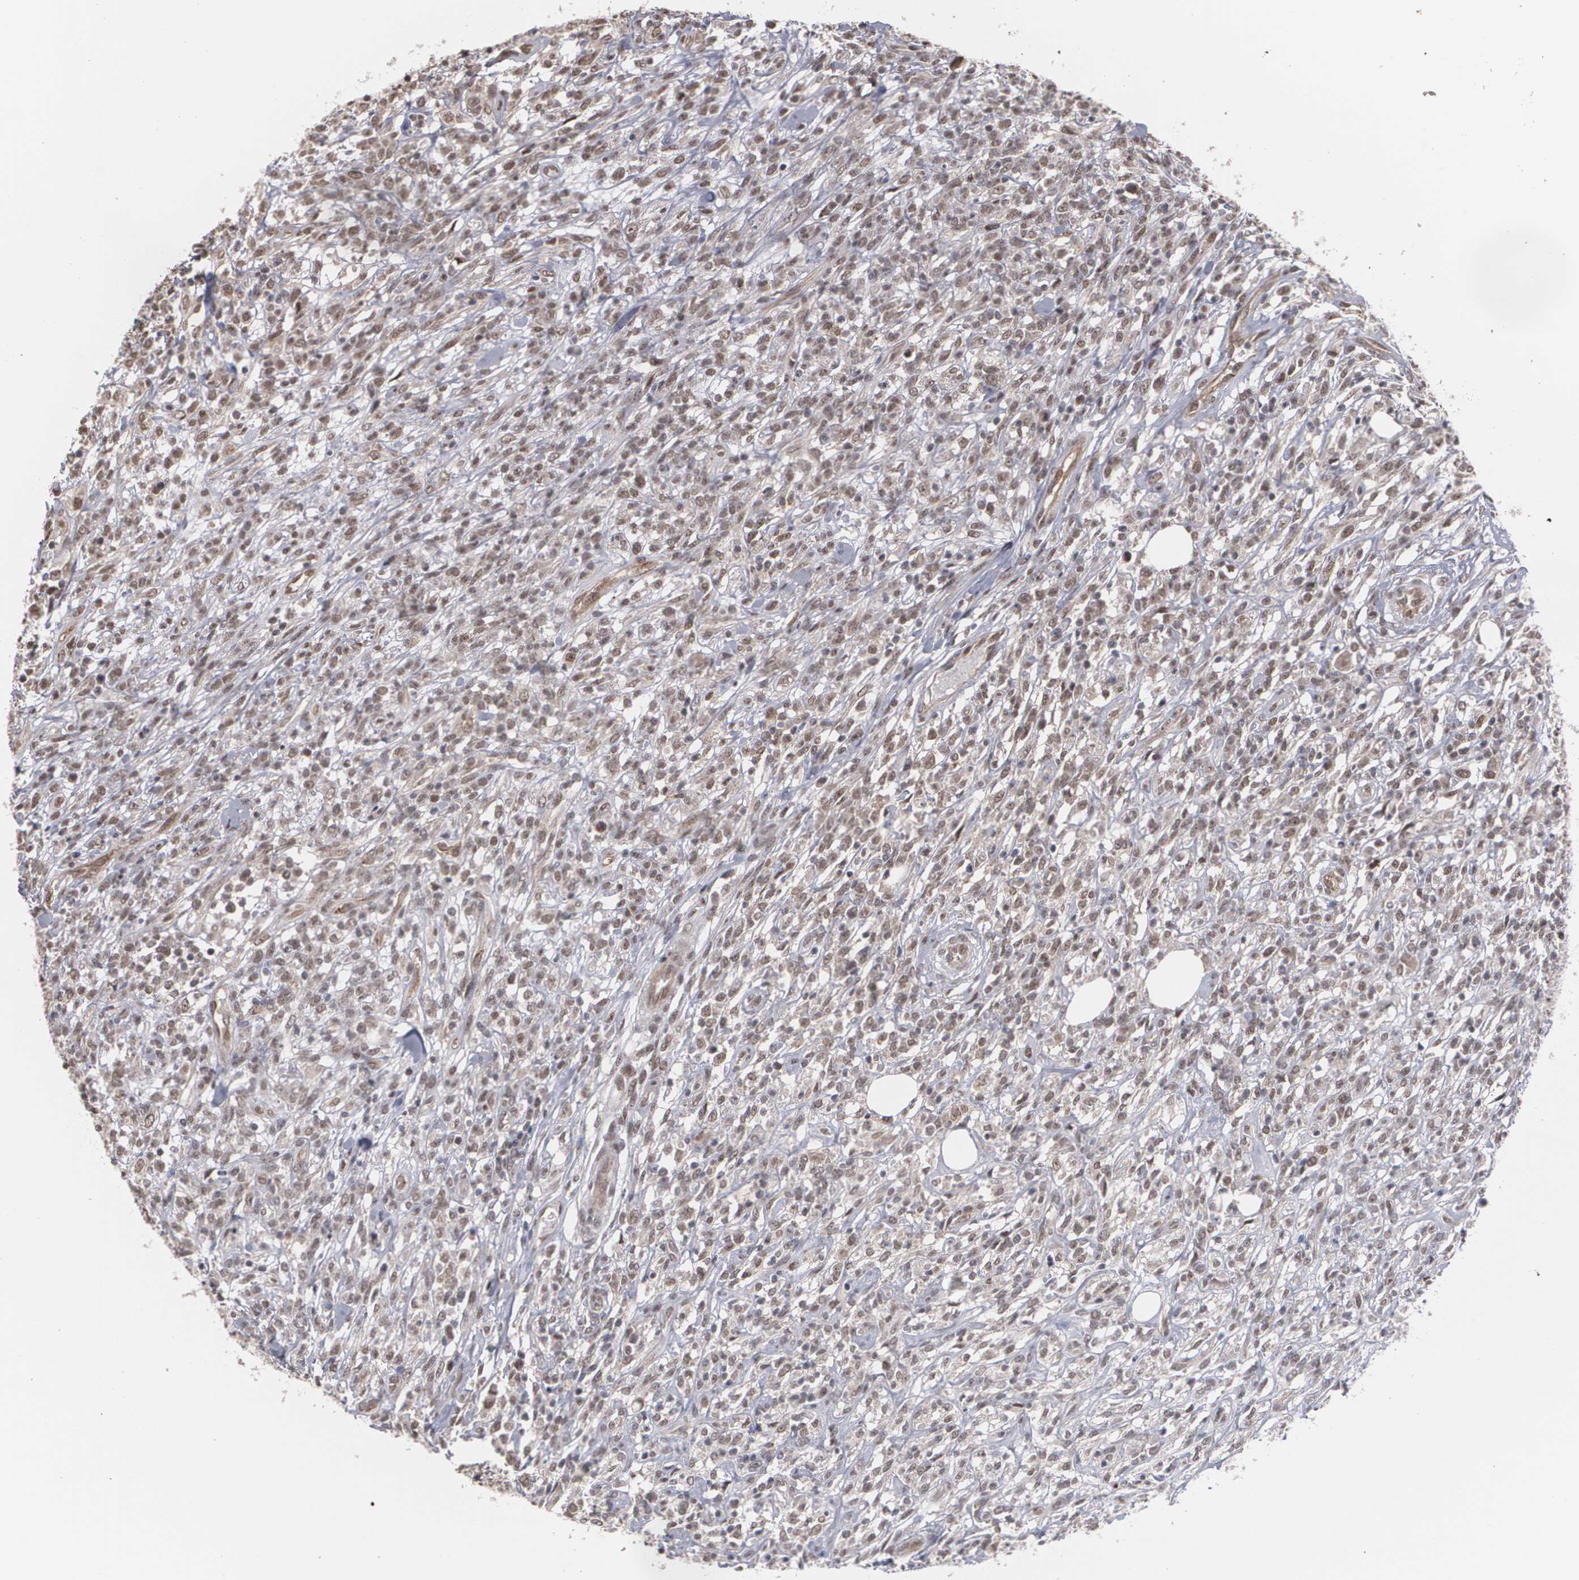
{"staining": {"intensity": "weak", "quantity": ">75%", "location": "nuclear"}, "tissue": "lymphoma", "cell_type": "Tumor cells", "image_type": "cancer", "snomed": [{"axis": "morphology", "description": "Malignant lymphoma, non-Hodgkin's type, High grade"}, {"axis": "topography", "description": "Lymph node"}], "caption": "Immunohistochemistry image of neoplastic tissue: lymphoma stained using IHC demonstrates low levels of weak protein expression localized specifically in the nuclear of tumor cells, appearing as a nuclear brown color.", "gene": "ZNF75A", "patient": {"sex": "female", "age": 73}}